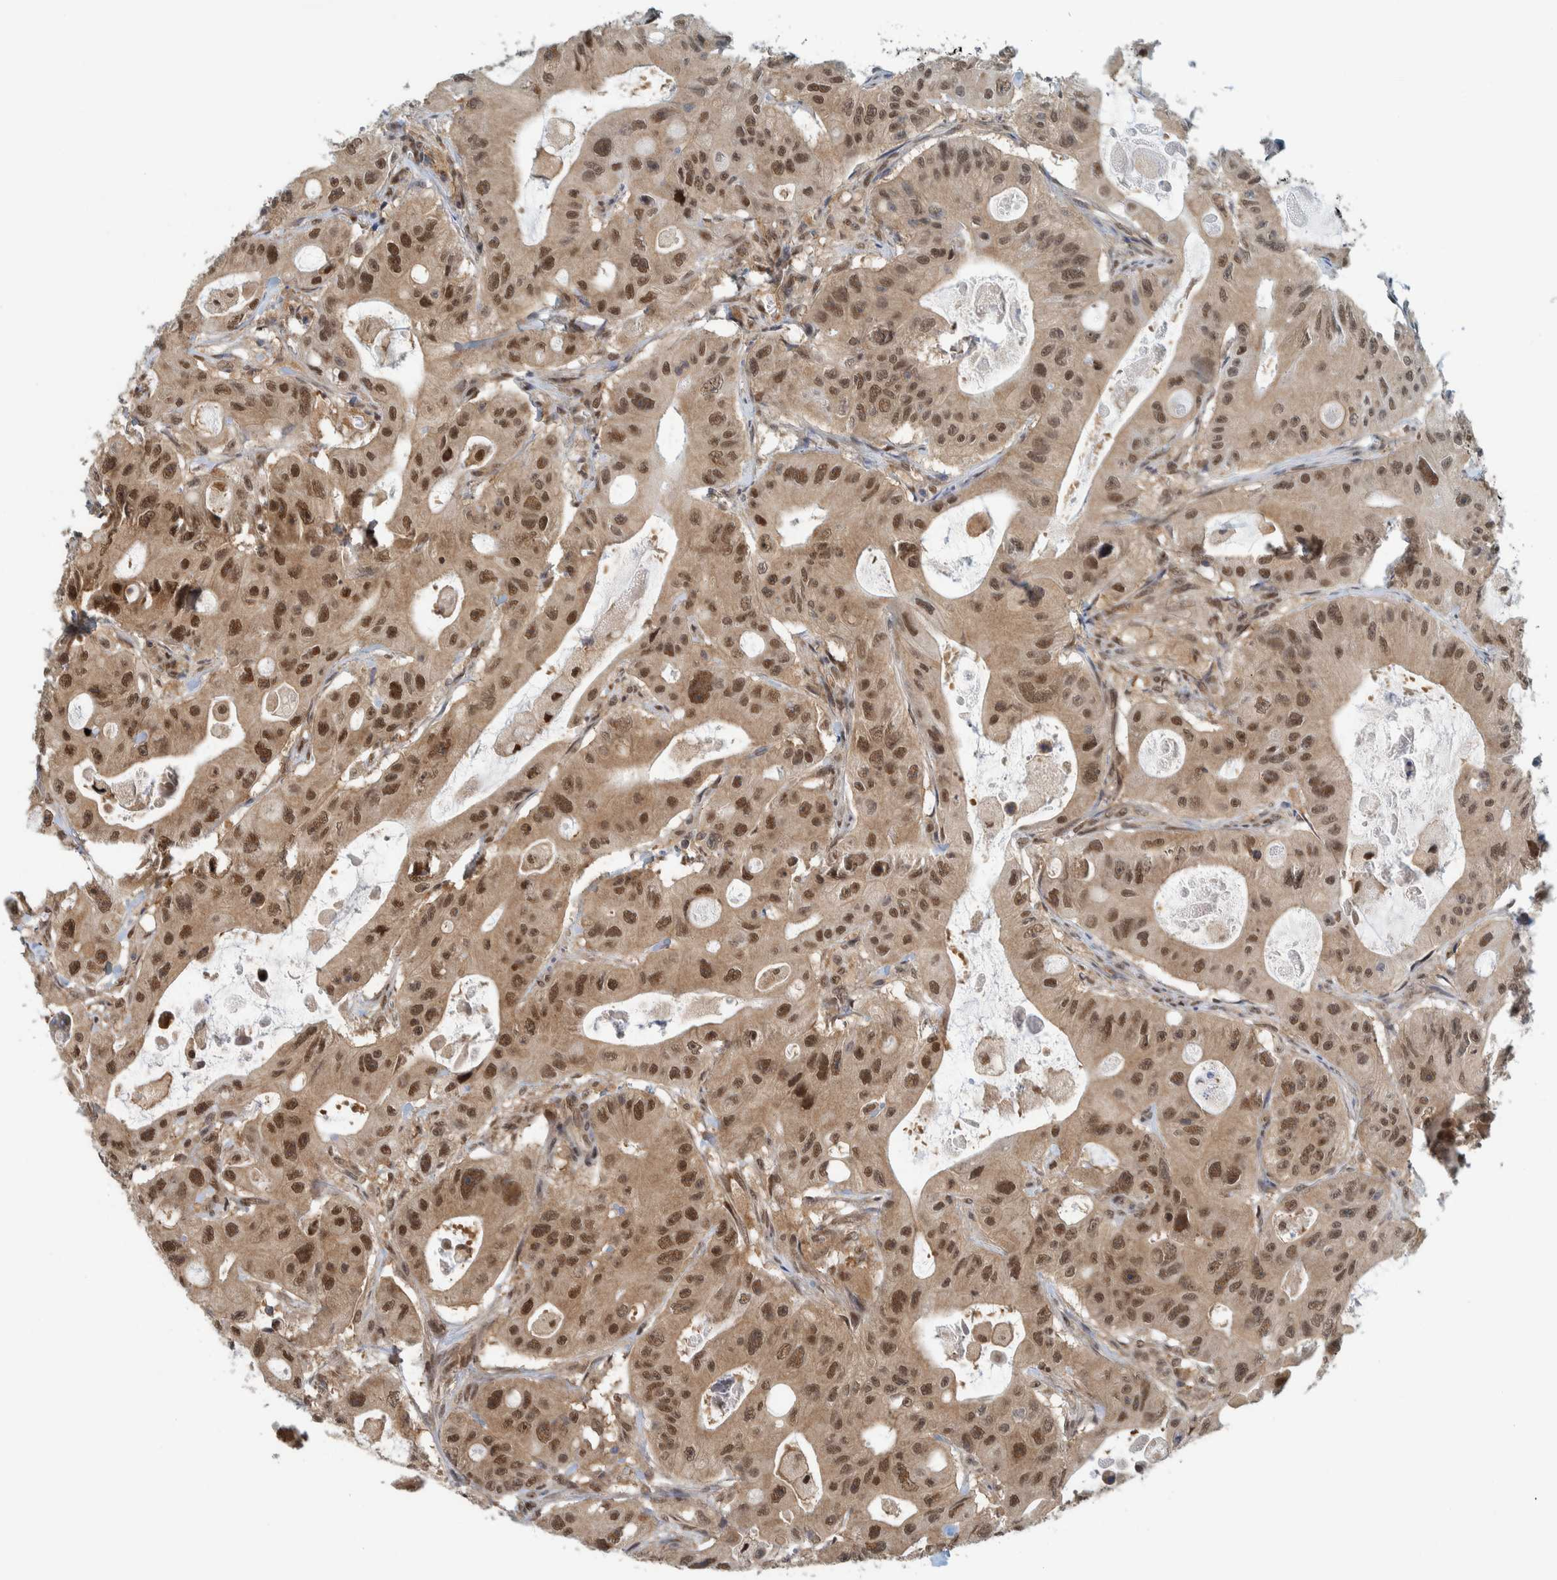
{"staining": {"intensity": "moderate", "quantity": ">75%", "location": "nuclear"}, "tissue": "colorectal cancer", "cell_type": "Tumor cells", "image_type": "cancer", "snomed": [{"axis": "morphology", "description": "Adenocarcinoma, NOS"}, {"axis": "topography", "description": "Colon"}], "caption": "This is an image of IHC staining of colorectal adenocarcinoma, which shows moderate expression in the nuclear of tumor cells.", "gene": "COPS3", "patient": {"sex": "female", "age": 46}}